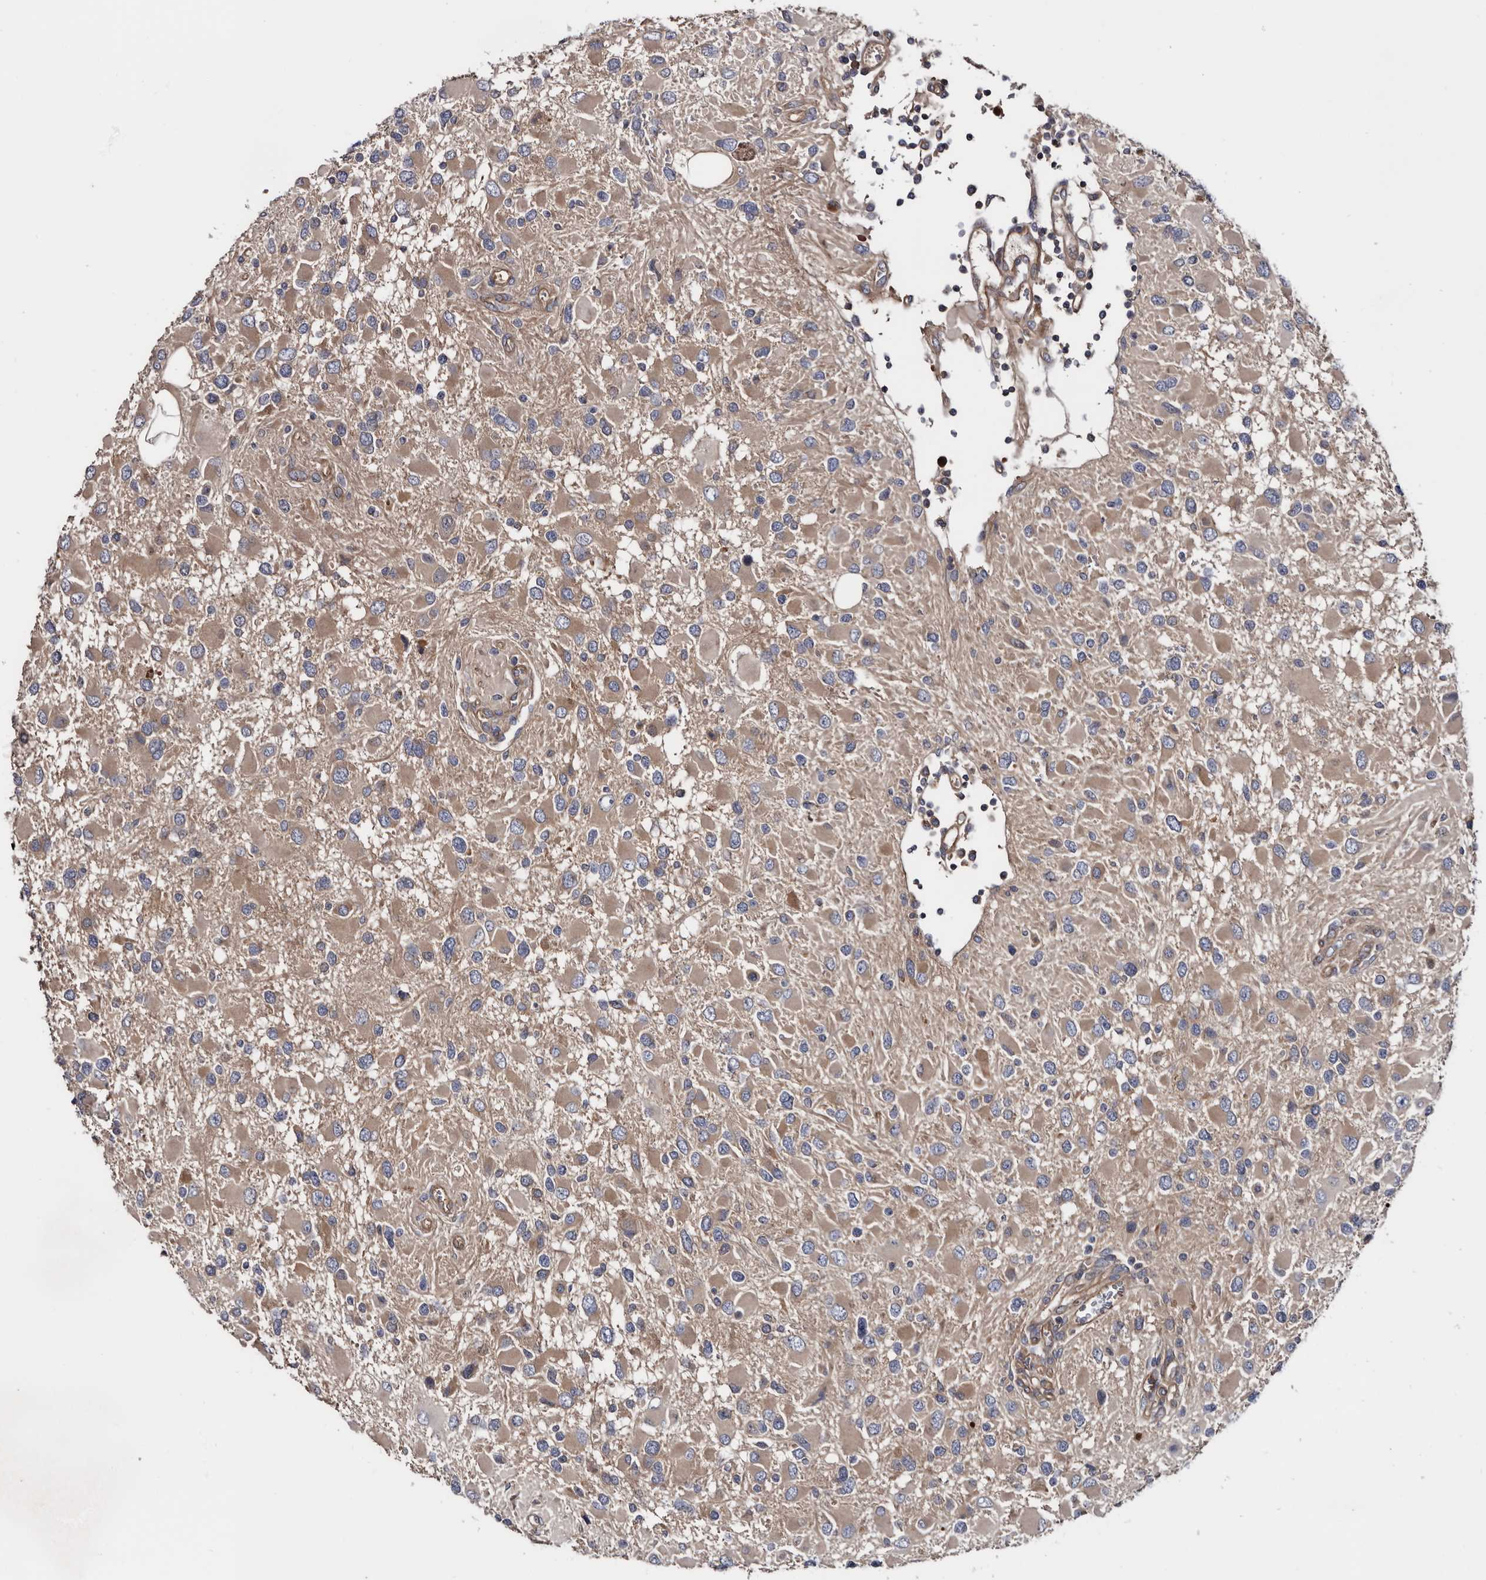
{"staining": {"intensity": "weak", "quantity": ">75%", "location": "cytoplasmic/membranous"}, "tissue": "glioma", "cell_type": "Tumor cells", "image_type": "cancer", "snomed": [{"axis": "morphology", "description": "Glioma, malignant, High grade"}, {"axis": "topography", "description": "Brain"}], "caption": "The immunohistochemical stain highlights weak cytoplasmic/membranous positivity in tumor cells of glioma tissue.", "gene": "TSPAN17", "patient": {"sex": "male", "age": 53}}